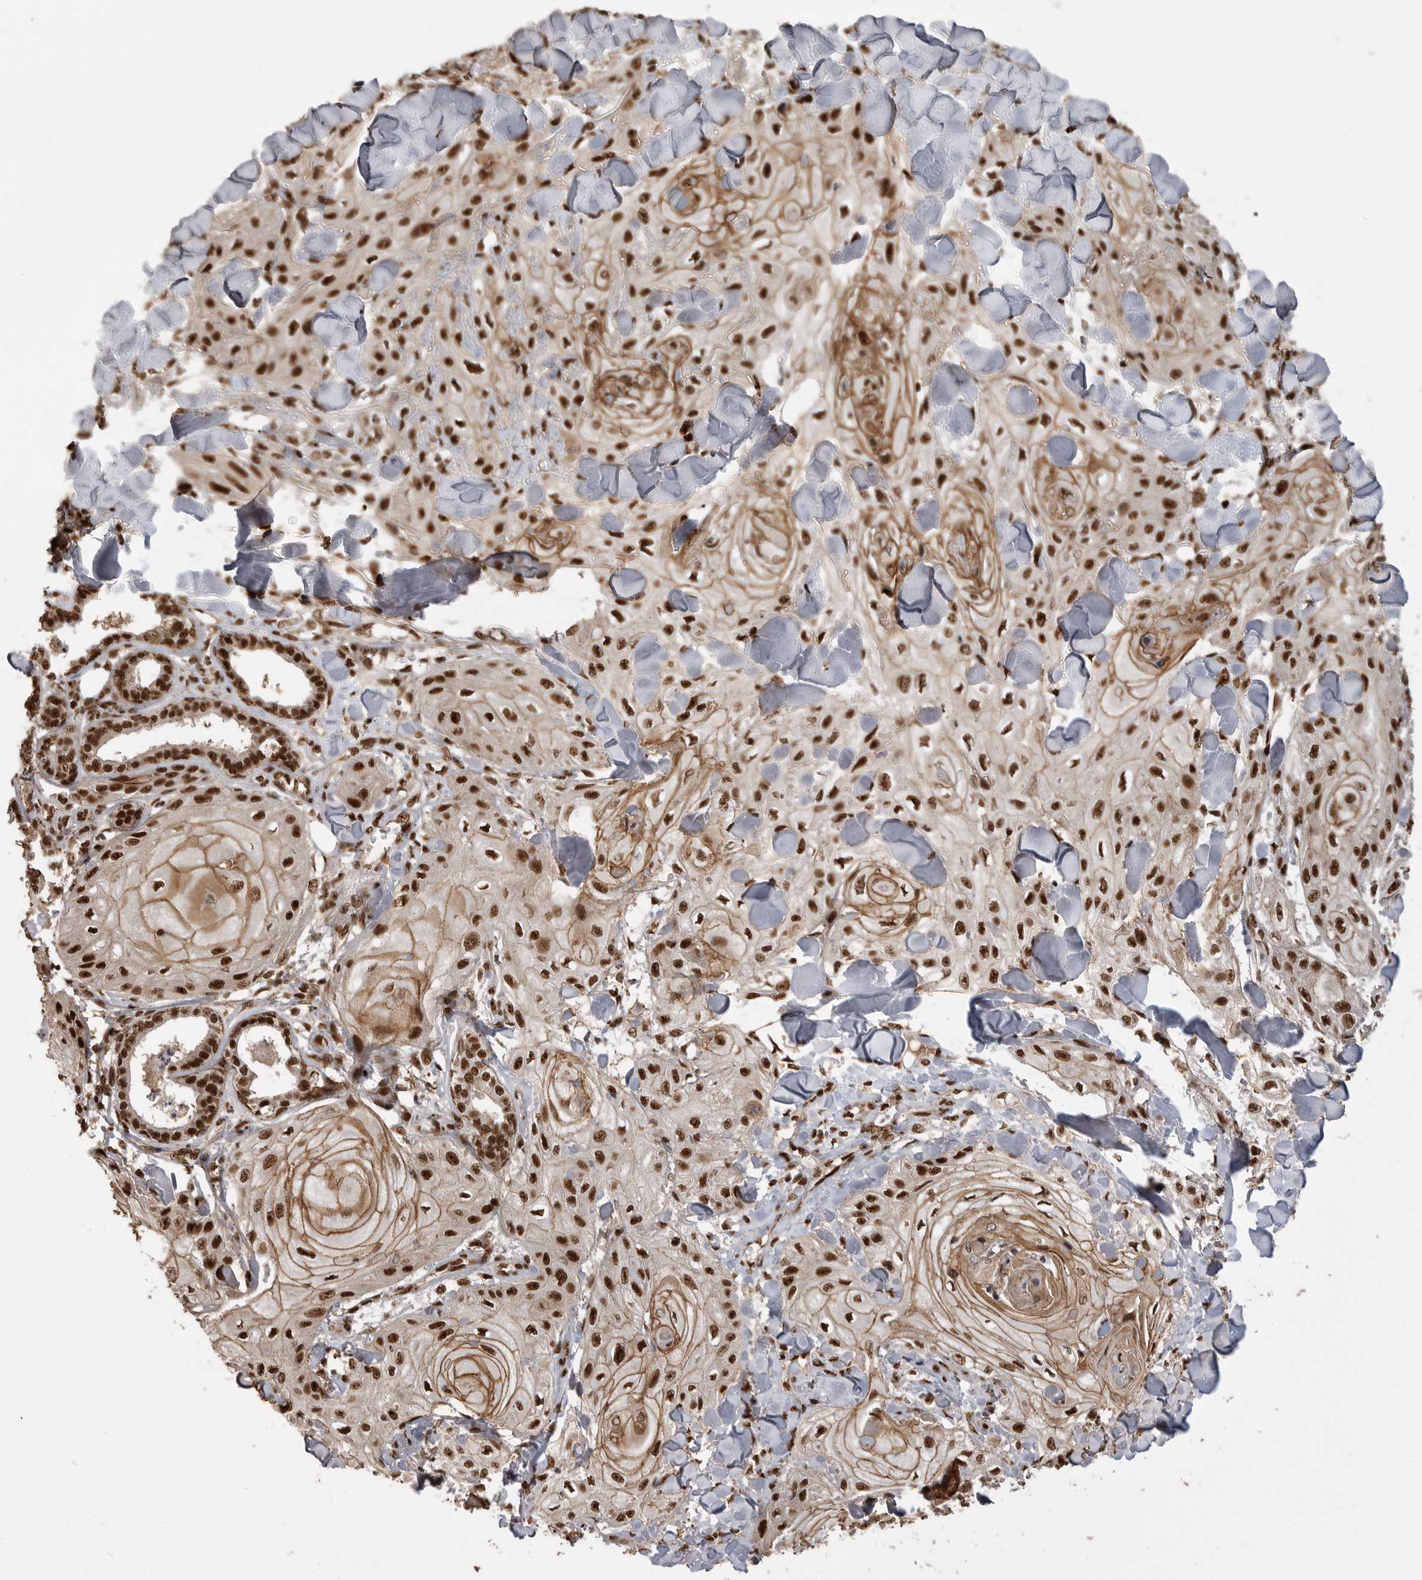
{"staining": {"intensity": "strong", "quantity": ">75%", "location": "nuclear"}, "tissue": "skin cancer", "cell_type": "Tumor cells", "image_type": "cancer", "snomed": [{"axis": "morphology", "description": "Squamous cell carcinoma, NOS"}, {"axis": "topography", "description": "Skin"}], "caption": "Skin cancer (squamous cell carcinoma) stained for a protein demonstrates strong nuclear positivity in tumor cells.", "gene": "PPP1R8", "patient": {"sex": "male", "age": 74}}